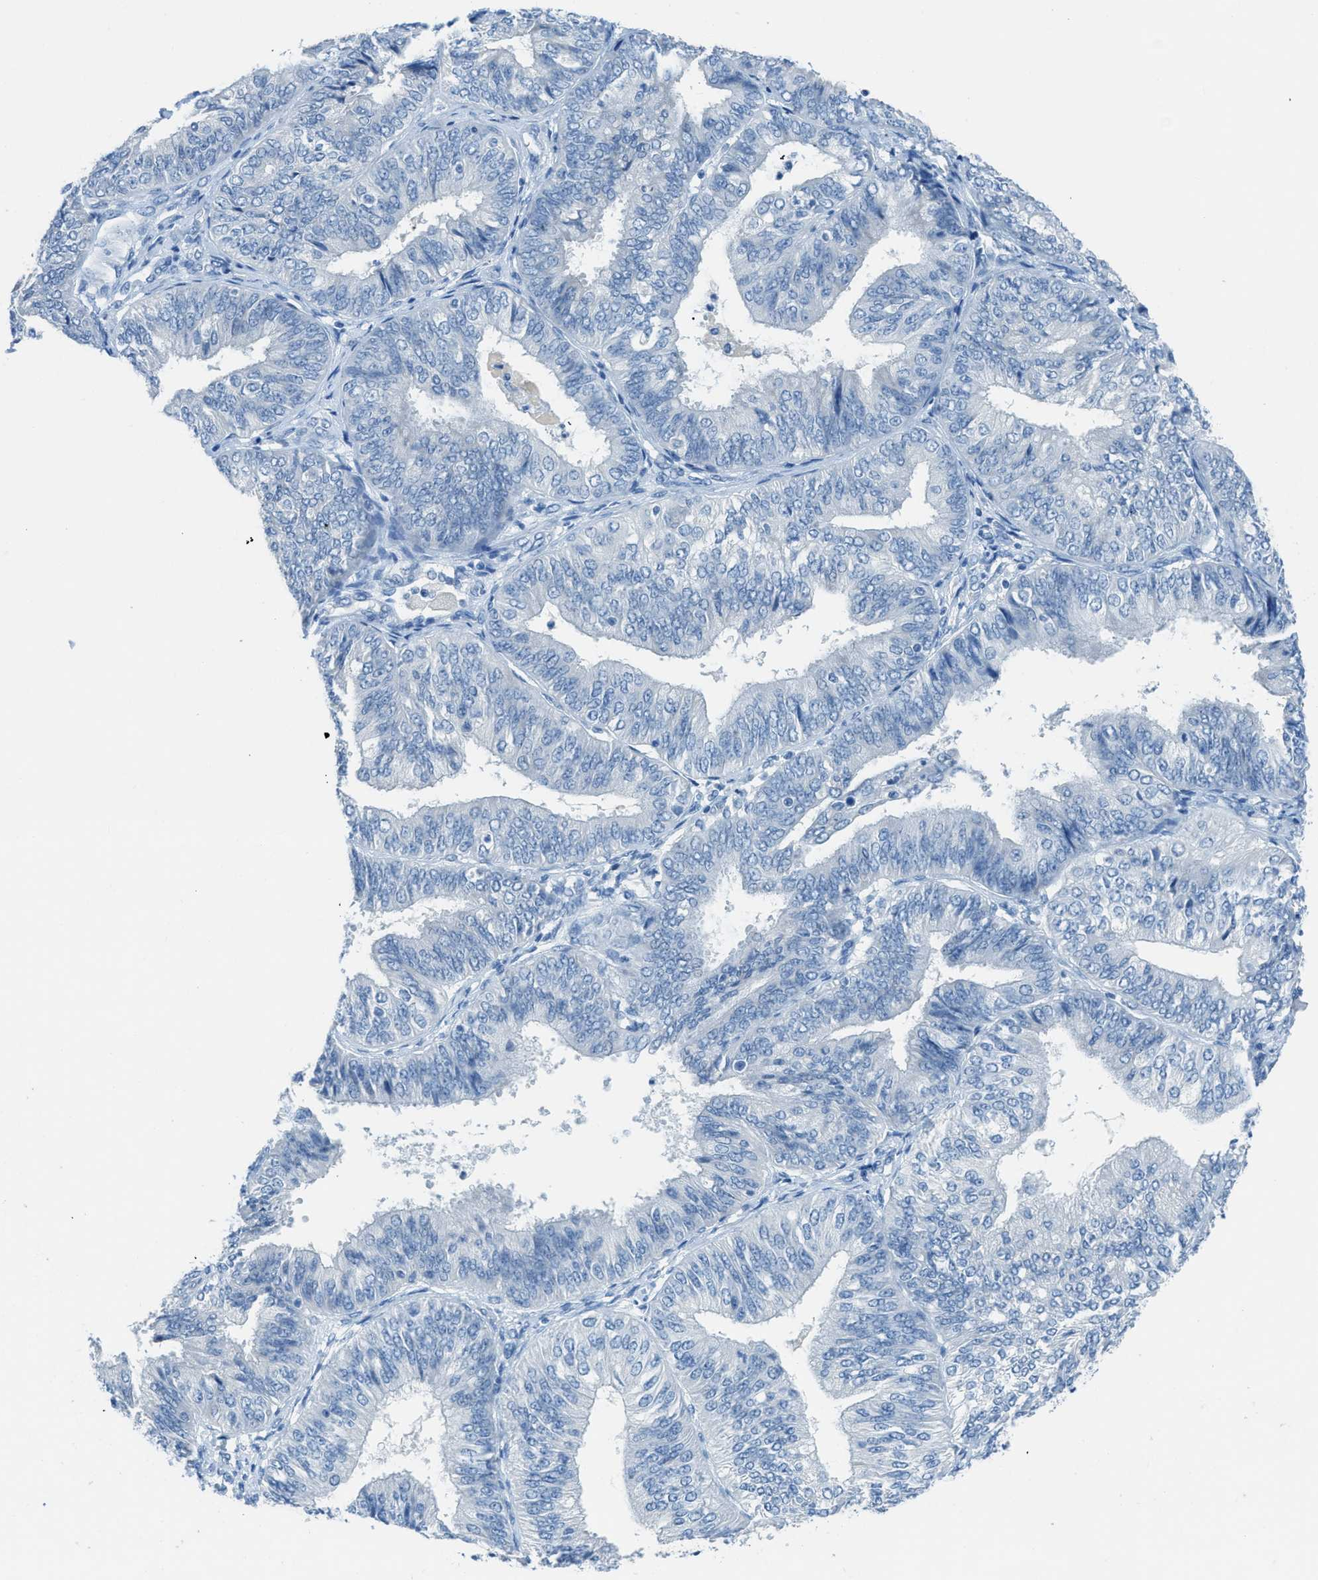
{"staining": {"intensity": "negative", "quantity": "none", "location": "none"}, "tissue": "endometrial cancer", "cell_type": "Tumor cells", "image_type": "cancer", "snomed": [{"axis": "morphology", "description": "Adenocarcinoma, NOS"}, {"axis": "topography", "description": "Endometrium"}], "caption": "Tumor cells are negative for protein expression in human endometrial cancer.", "gene": "ACAN", "patient": {"sex": "female", "age": 58}}